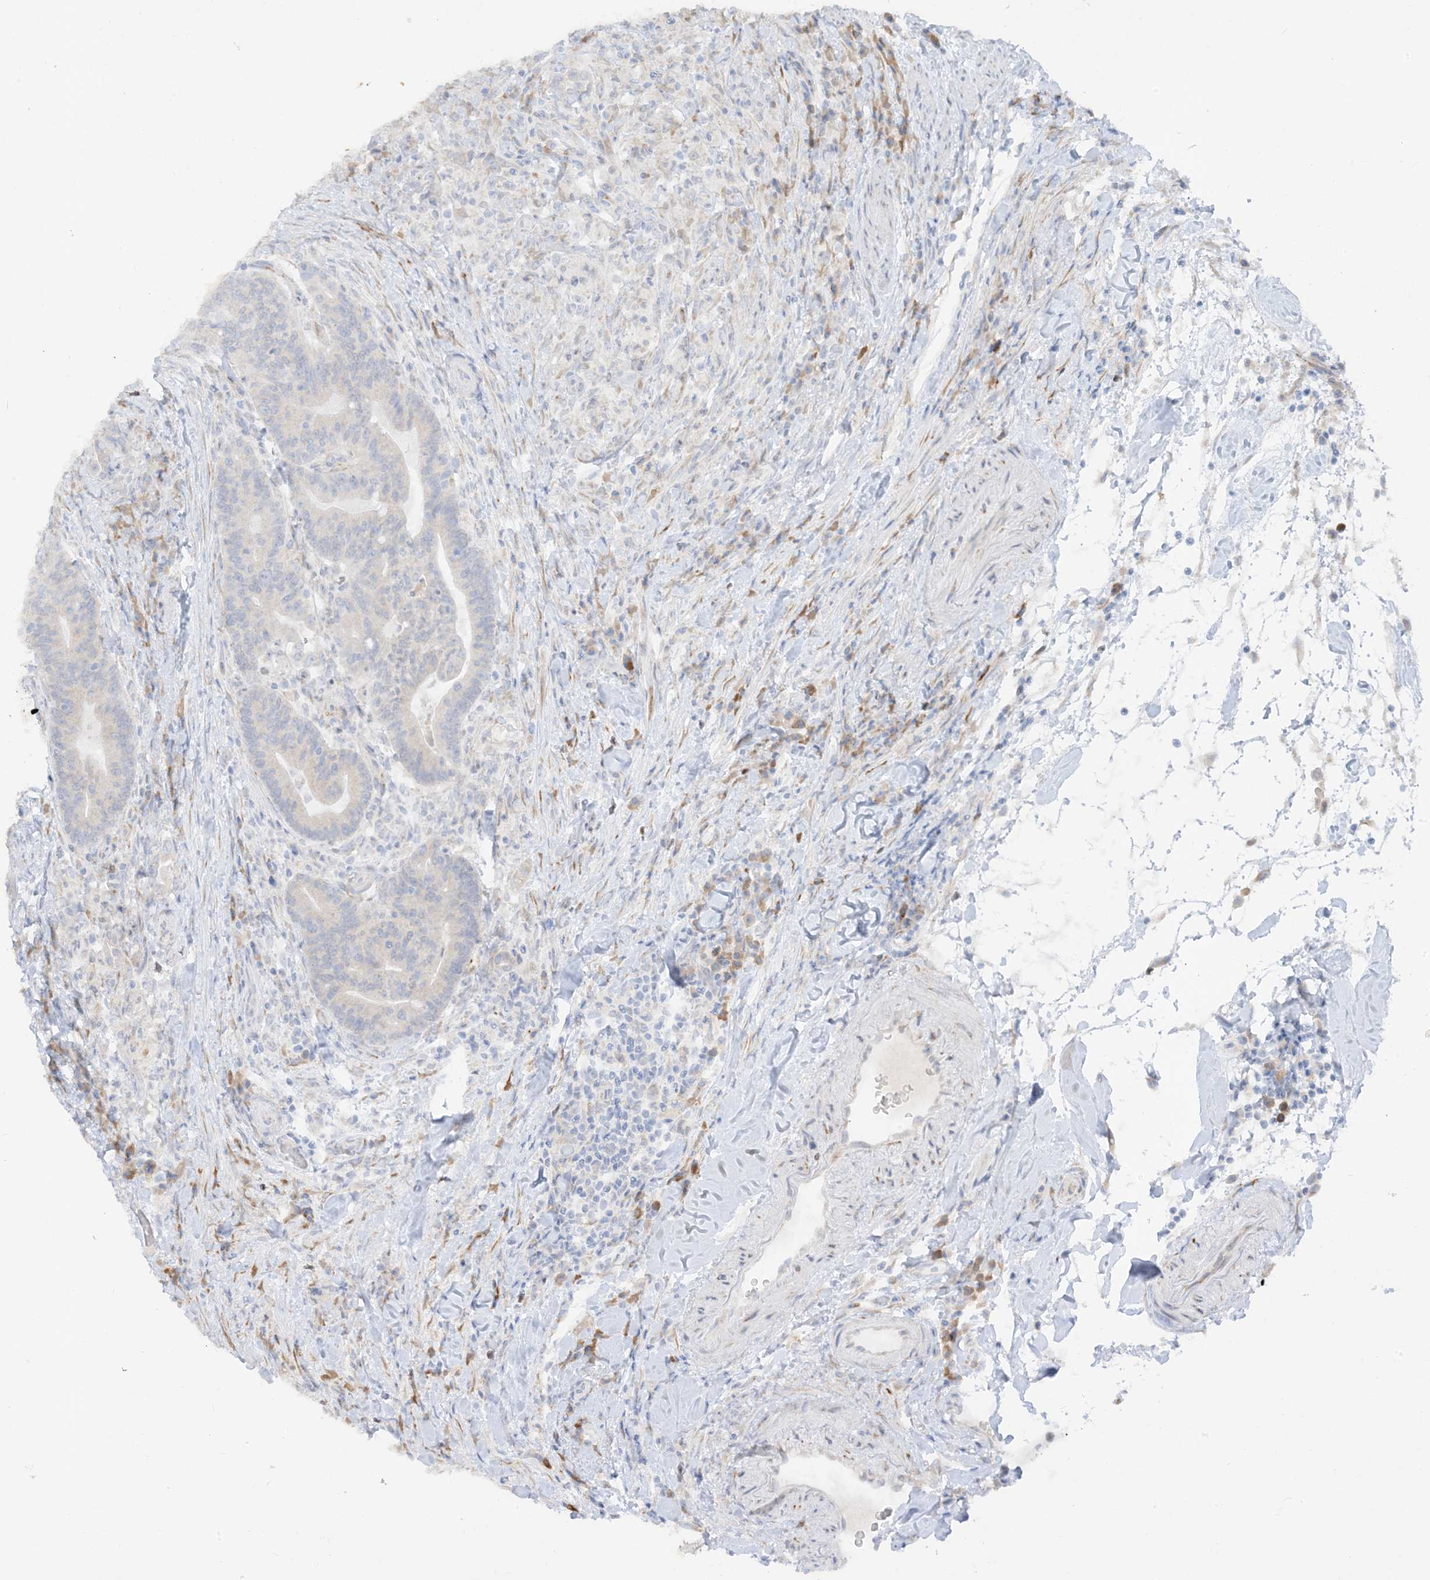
{"staining": {"intensity": "negative", "quantity": "none", "location": "none"}, "tissue": "colorectal cancer", "cell_type": "Tumor cells", "image_type": "cancer", "snomed": [{"axis": "morphology", "description": "Adenocarcinoma, NOS"}, {"axis": "topography", "description": "Colon"}], "caption": "Tumor cells show no significant protein expression in colorectal cancer.", "gene": "LOXL3", "patient": {"sex": "female", "age": 66}}